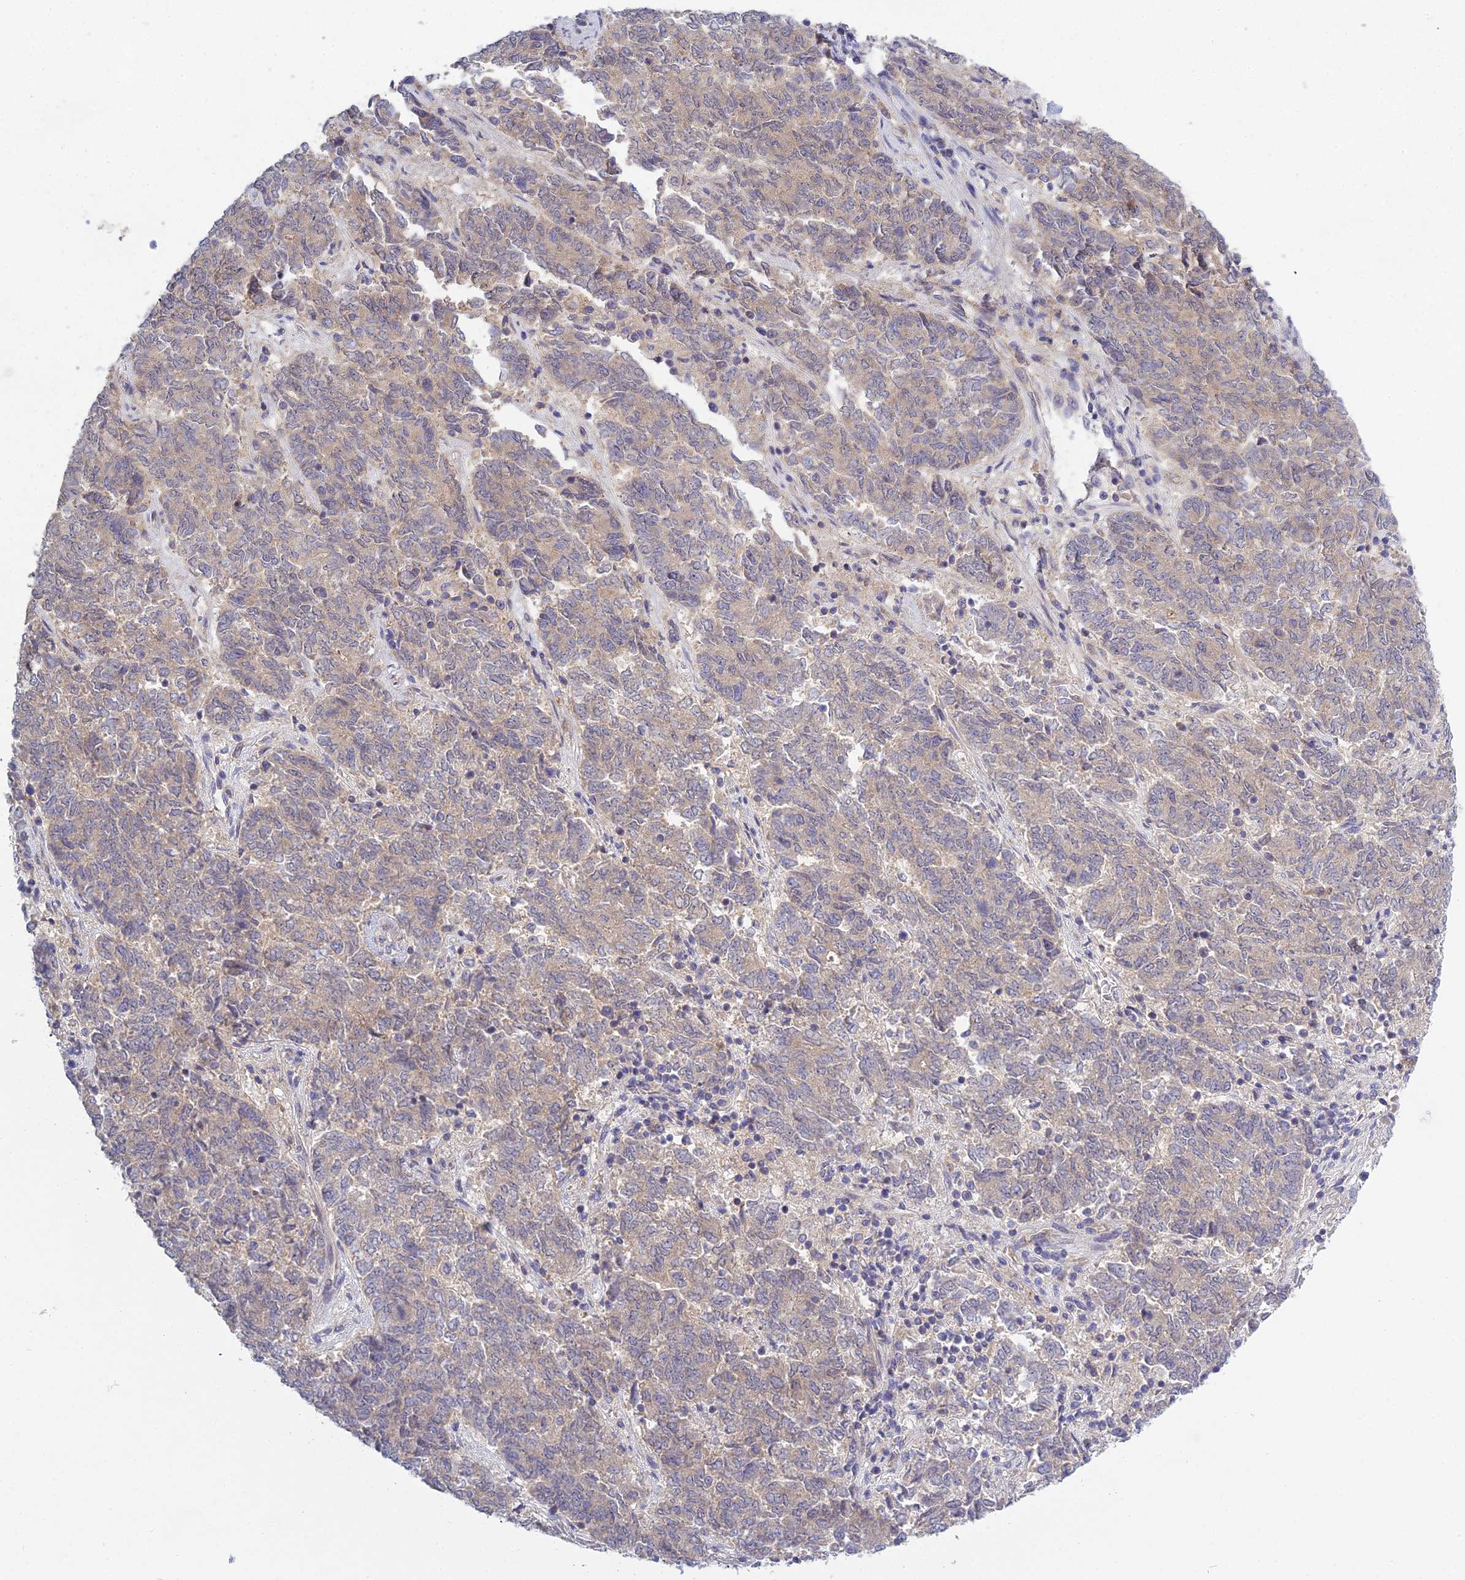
{"staining": {"intensity": "weak", "quantity": "<25%", "location": "cytoplasmic/membranous"}, "tissue": "endometrial cancer", "cell_type": "Tumor cells", "image_type": "cancer", "snomed": [{"axis": "morphology", "description": "Adenocarcinoma, NOS"}, {"axis": "topography", "description": "Endometrium"}], "caption": "Tumor cells are negative for protein expression in human adenocarcinoma (endometrial).", "gene": "METTL26", "patient": {"sex": "female", "age": 80}}